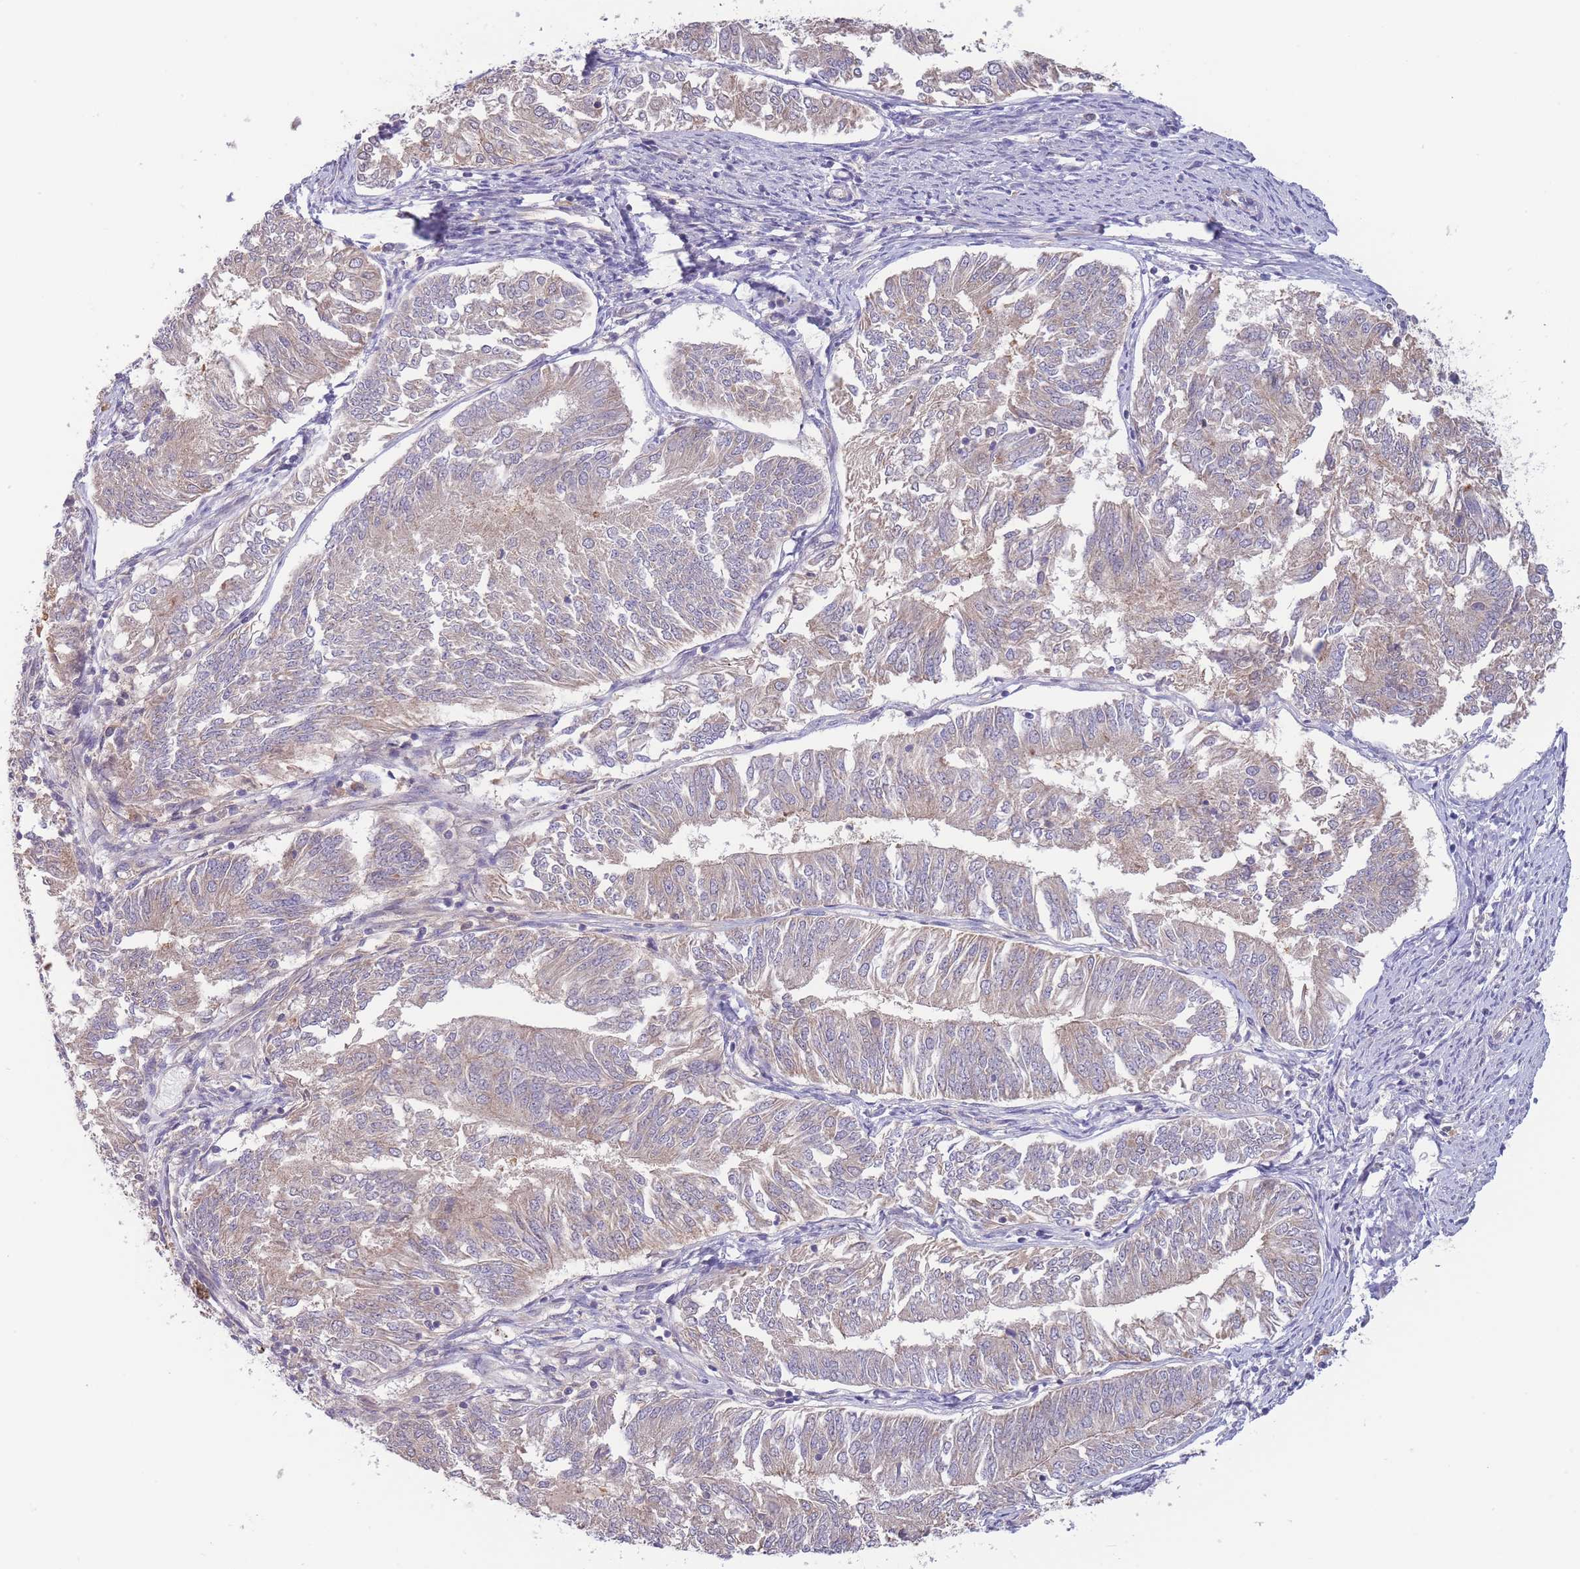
{"staining": {"intensity": "negative", "quantity": "none", "location": "none"}, "tissue": "endometrial cancer", "cell_type": "Tumor cells", "image_type": "cancer", "snomed": [{"axis": "morphology", "description": "Adenocarcinoma, NOS"}, {"axis": "topography", "description": "Endometrium"}], "caption": "High magnification brightfield microscopy of adenocarcinoma (endometrial) stained with DAB (3,3'-diaminobenzidine) (brown) and counterstained with hematoxylin (blue): tumor cells show no significant expression. (Immunohistochemistry (ihc), brightfield microscopy, high magnification).", "gene": "NDUFAF5", "patient": {"sex": "female", "age": 58}}